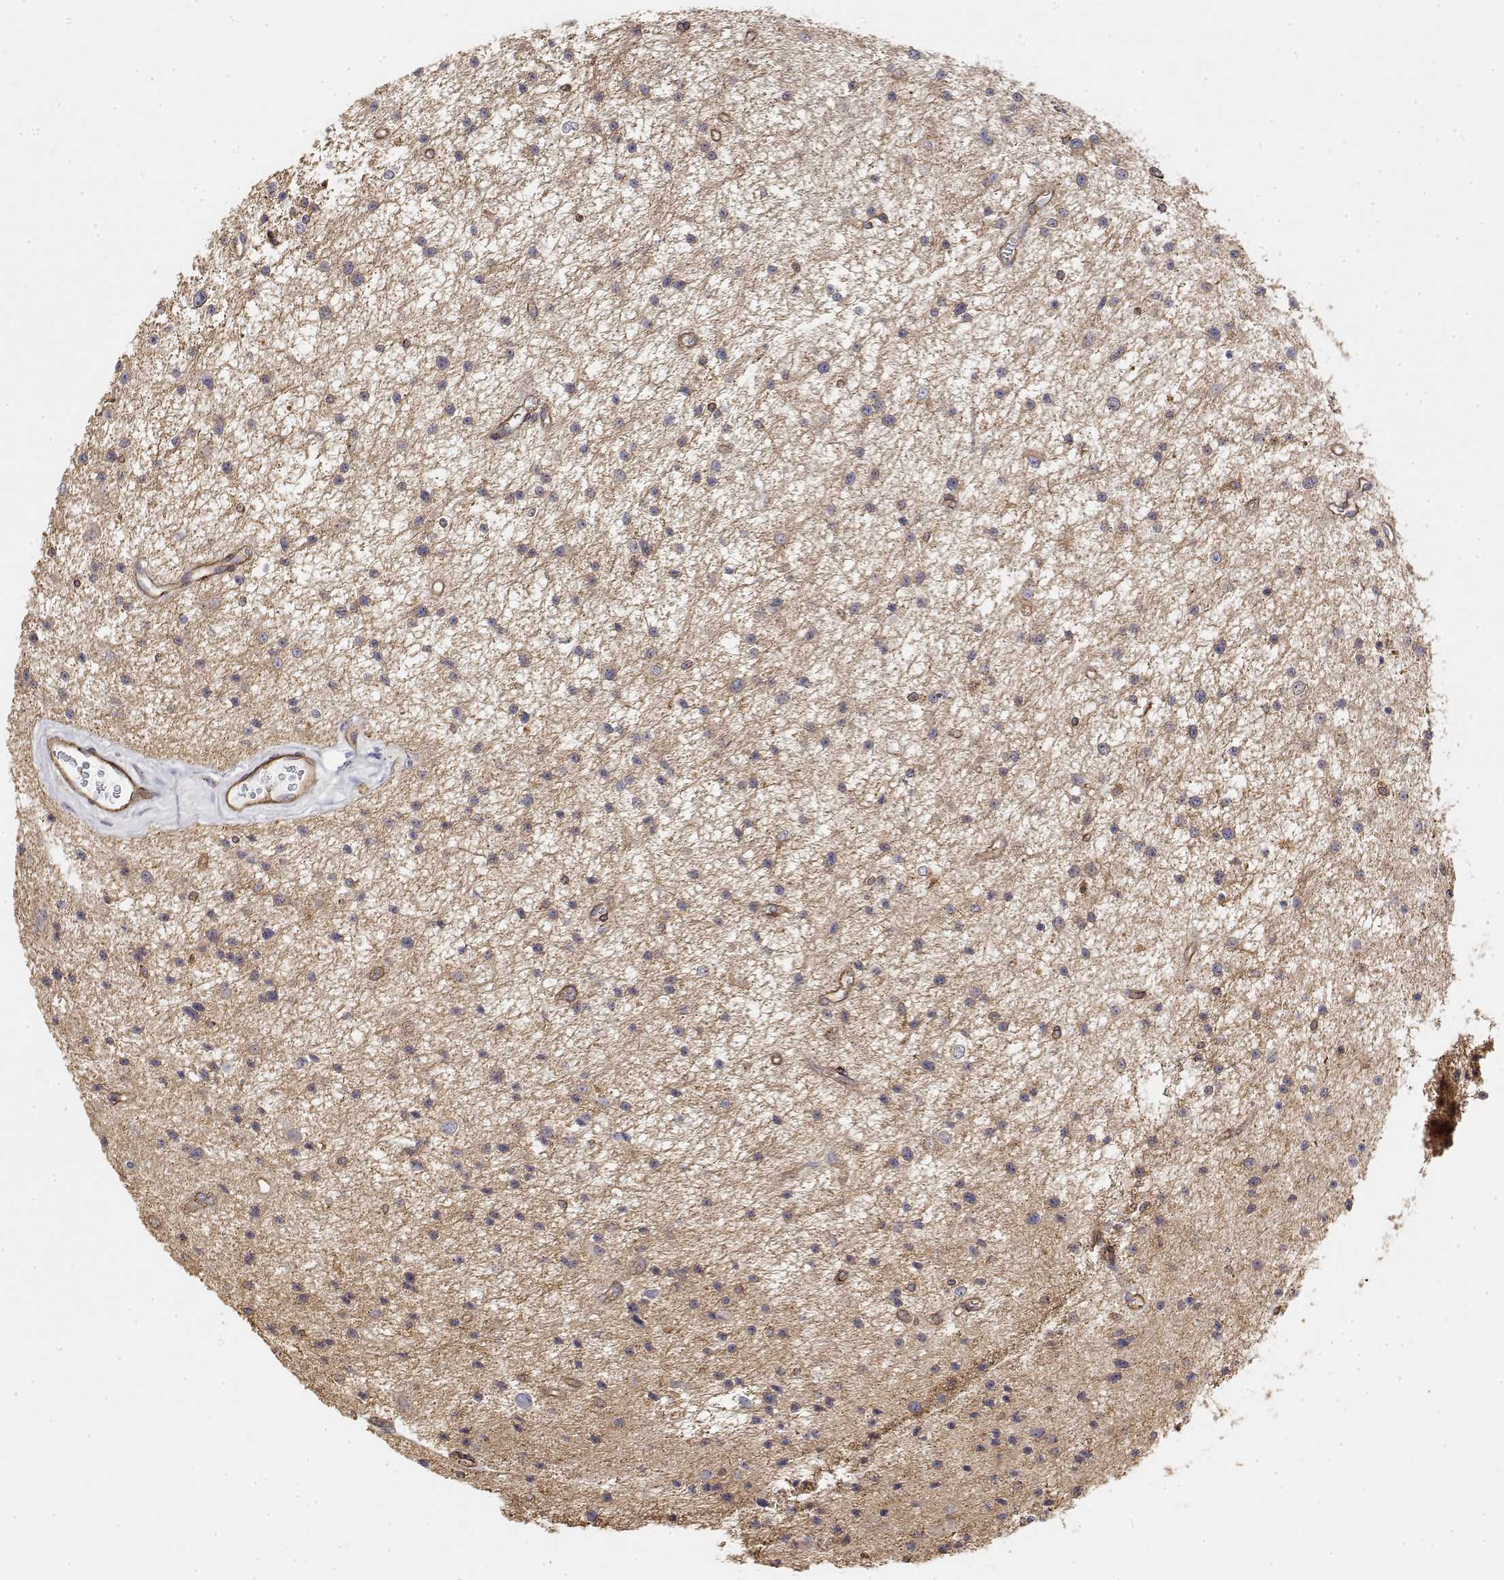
{"staining": {"intensity": "weak", "quantity": ">75%", "location": "cytoplasmic/membranous"}, "tissue": "glioma", "cell_type": "Tumor cells", "image_type": "cancer", "snomed": [{"axis": "morphology", "description": "Glioma, malignant, Low grade"}, {"axis": "topography", "description": "Brain"}], "caption": "Glioma stained for a protein (brown) exhibits weak cytoplasmic/membranous positive positivity in approximately >75% of tumor cells.", "gene": "PACSIN2", "patient": {"sex": "male", "age": 43}}